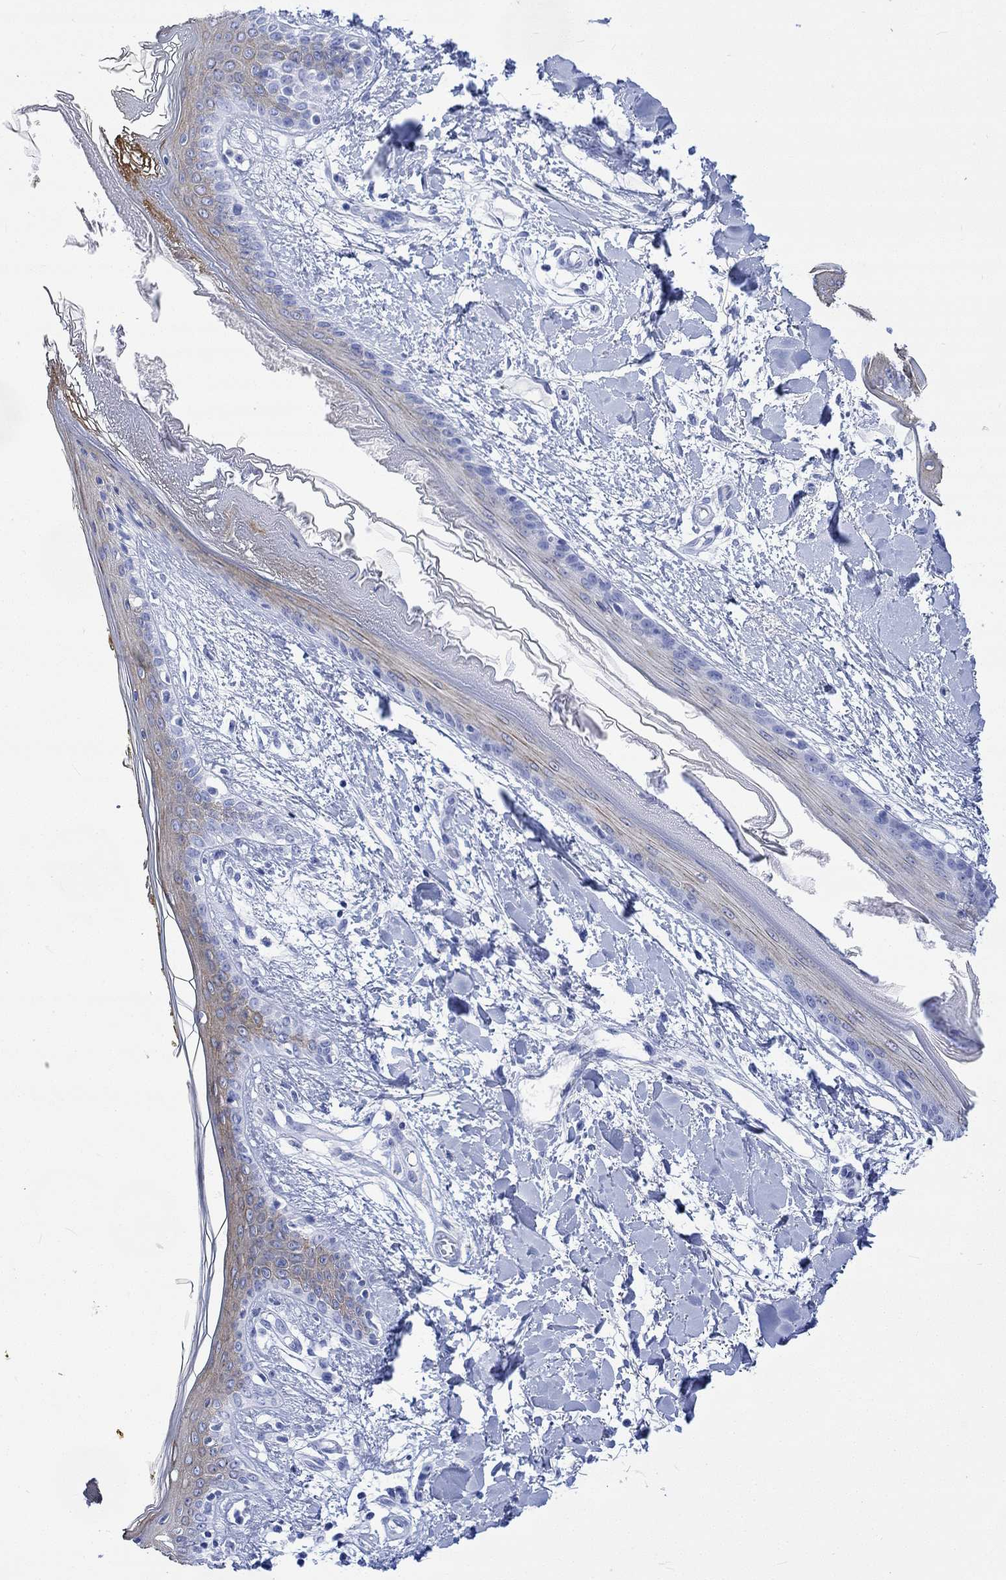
{"staining": {"intensity": "negative", "quantity": "none", "location": "none"}, "tissue": "skin", "cell_type": "Fibroblasts", "image_type": "normal", "snomed": [{"axis": "morphology", "description": "Normal tissue, NOS"}, {"axis": "topography", "description": "Skin"}], "caption": "An IHC photomicrograph of normal skin is shown. There is no staining in fibroblasts of skin.", "gene": "CELF4", "patient": {"sex": "female", "age": 34}}